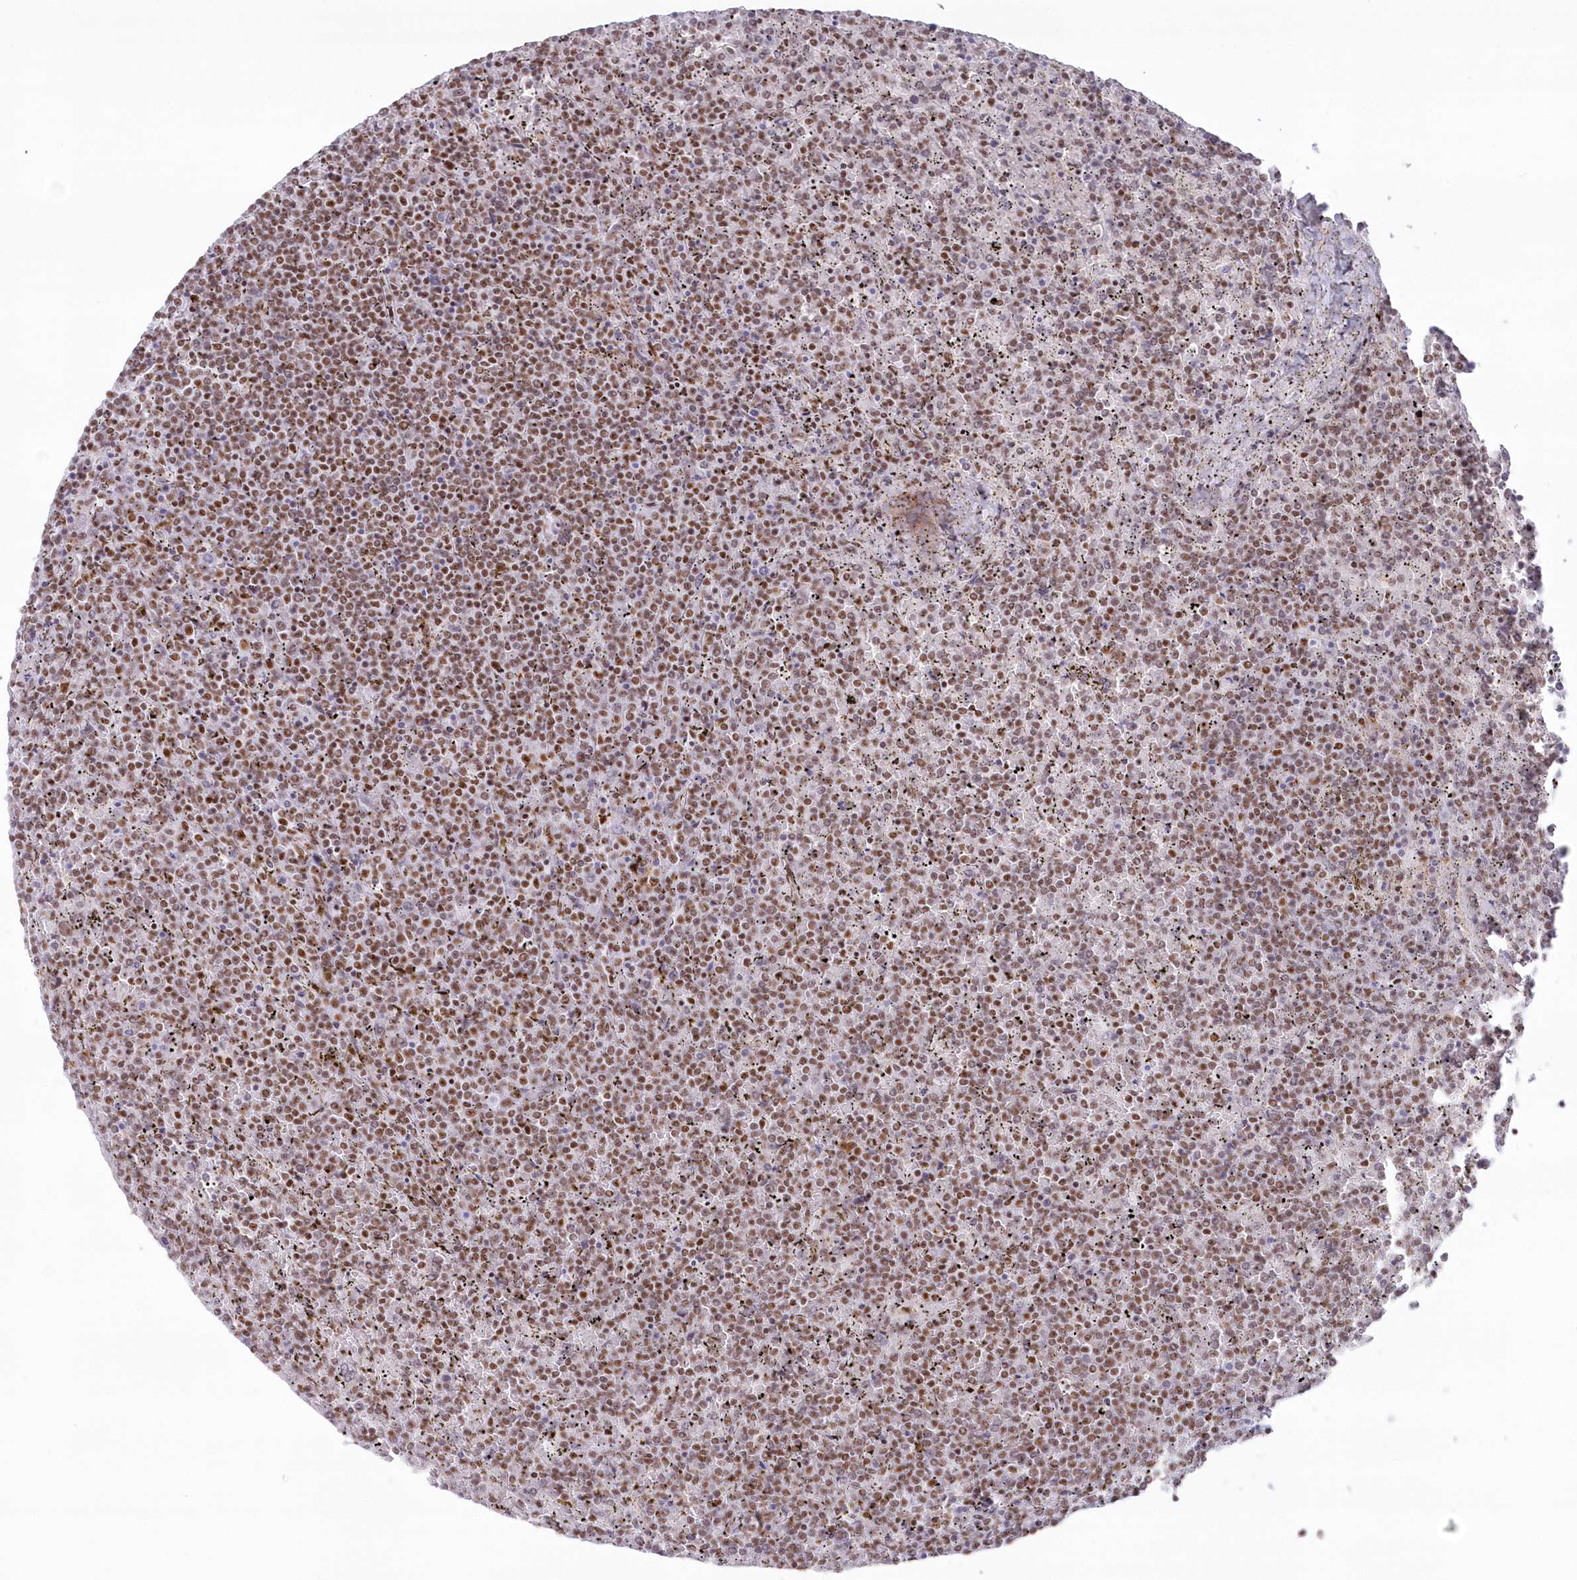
{"staining": {"intensity": "moderate", "quantity": ">75%", "location": "nuclear"}, "tissue": "lymphoma", "cell_type": "Tumor cells", "image_type": "cancer", "snomed": [{"axis": "morphology", "description": "Malignant lymphoma, non-Hodgkin's type, Low grade"}, {"axis": "topography", "description": "Spleen"}], "caption": "Protein staining reveals moderate nuclear expression in about >75% of tumor cells in malignant lymphoma, non-Hodgkin's type (low-grade). (IHC, brightfield microscopy, high magnification).", "gene": "DDX46", "patient": {"sex": "female", "age": 19}}